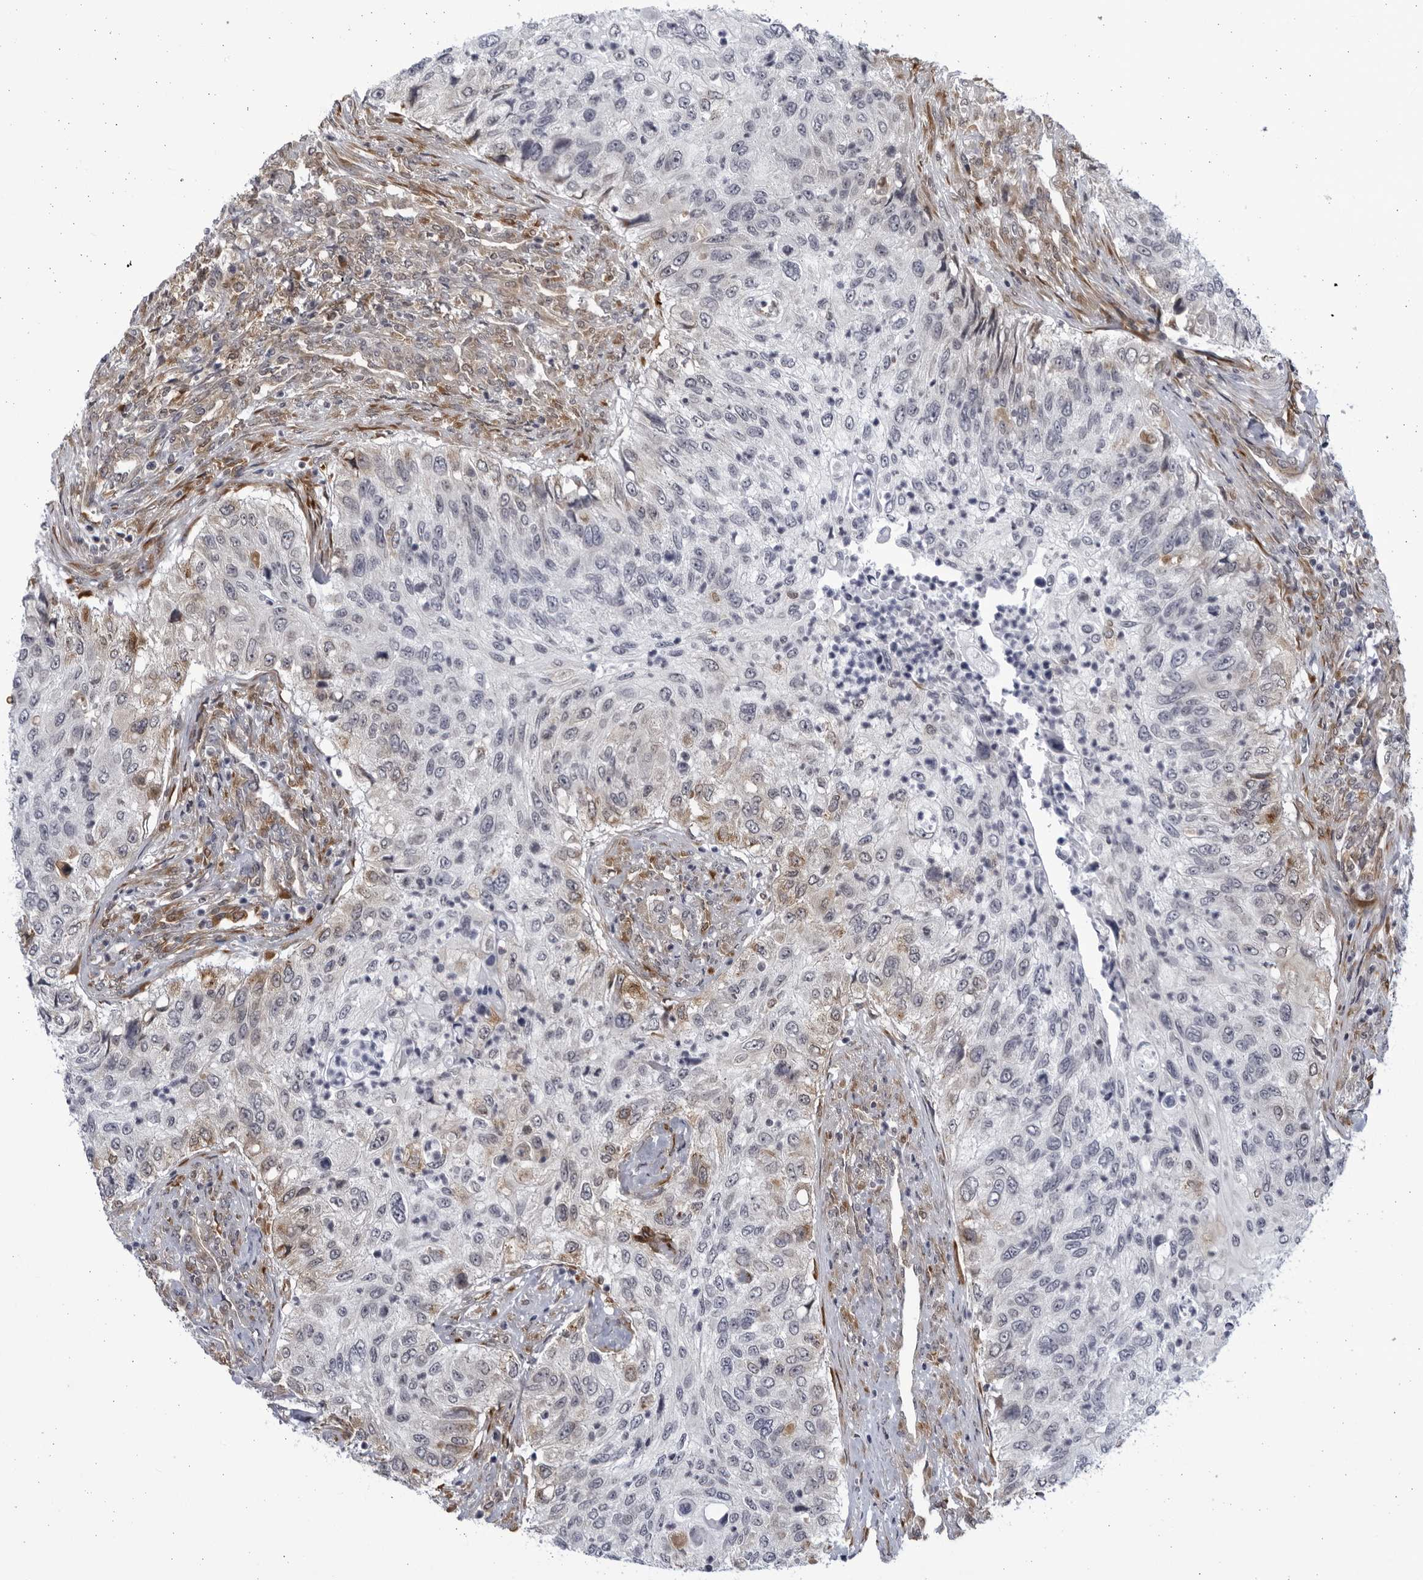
{"staining": {"intensity": "negative", "quantity": "none", "location": "none"}, "tissue": "urothelial cancer", "cell_type": "Tumor cells", "image_type": "cancer", "snomed": [{"axis": "morphology", "description": "Urothelial carcinoma, High grade"}, {"axis": "topography", "description": "Urinary bladder"}], "caption": "Tumor cells show no significant expression in urothelial cancer.", "gene": "BMP2K", "patient": {"sex": "female", "age": 60}}